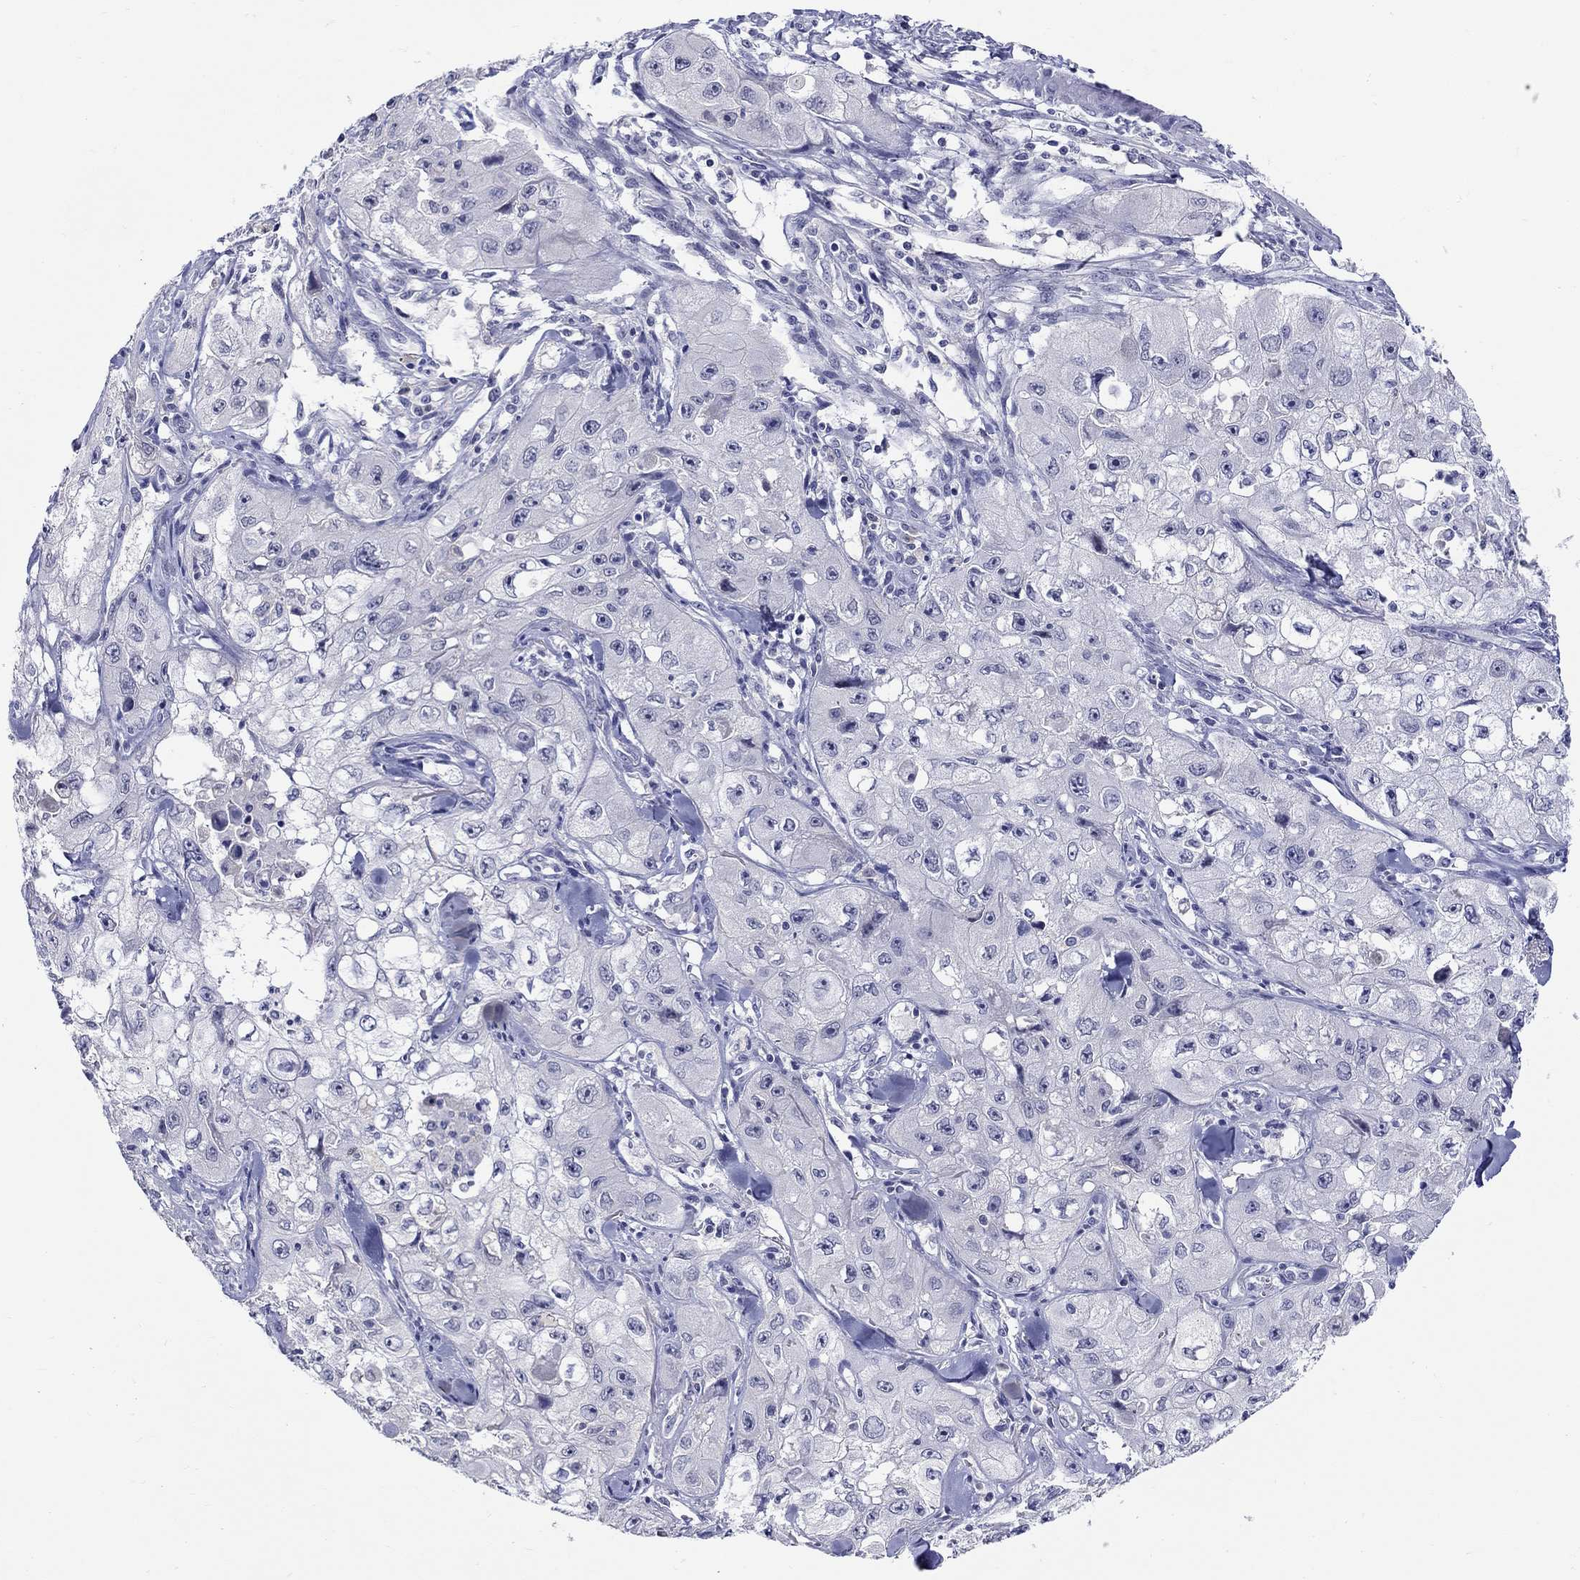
{"staining": {"intensity": "negative", "quantity": "none", "location": "none"}, "tissue": "skin cancer", "cell_type": "Tumor cells", "image_type": "cancer", "snomed": [{"axis": "morphology", "description": "Squamous cell carcinoma, NOS"}, {"axis": "topography", "description": "Skin"}, {"axis": "topography", "description": "Subcutis"}], "caption": "Immunohistochemistry (IHC) of human squamous cell carcinoma (skin) reveals no positivity in tumor cells.", "gene": "SLC30A3", "patient": {"sex": "male", "age": 73}}